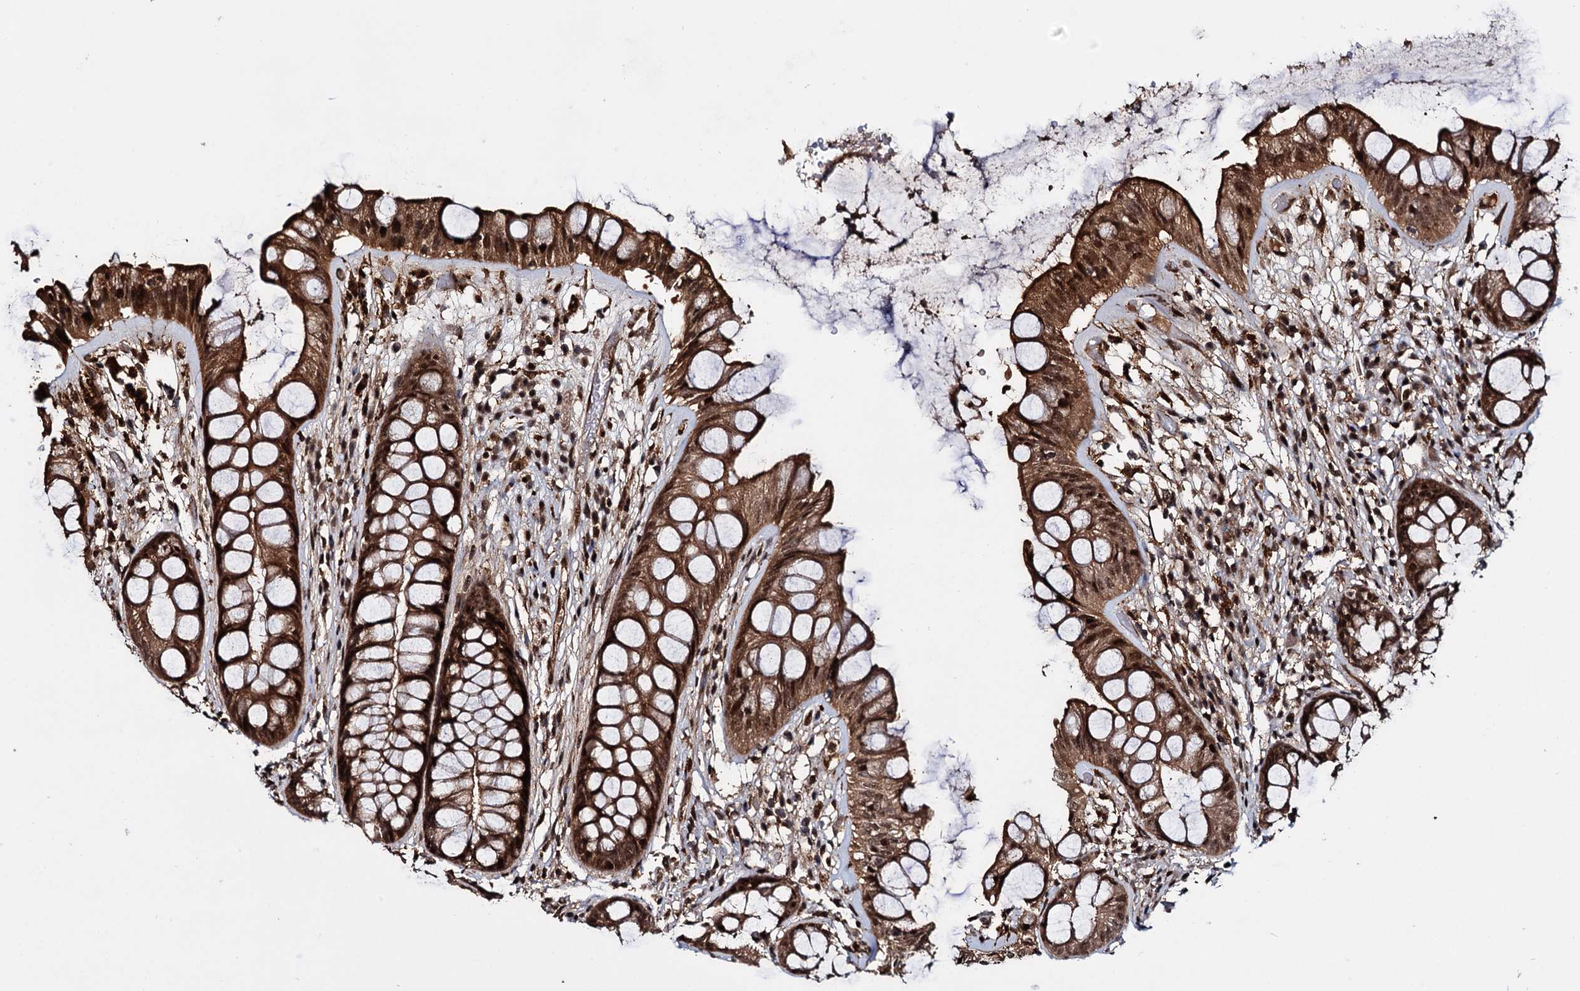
{"staining": {"intensity": "strong", "quantity": ">75%", "location": "cytoplasmic/membranous,nuclear"}, "tissue": "rectum", "cell_type": "Glandular cells", "image_type": "normal", "snomed": [{"axis": "morphology", "description": "Normal tissue, NOS"}, {"axis": "topography", "description": "Rectum"}], "caption": "Immunohistochemical staining of unremarkable rectum demonstrates high levels of strong cytoplasmic/membranous,nuclear expression in approximately >75% of glandular cells.", "gene": "CEP192", "patient": {"sex": "male", "age": 74}}